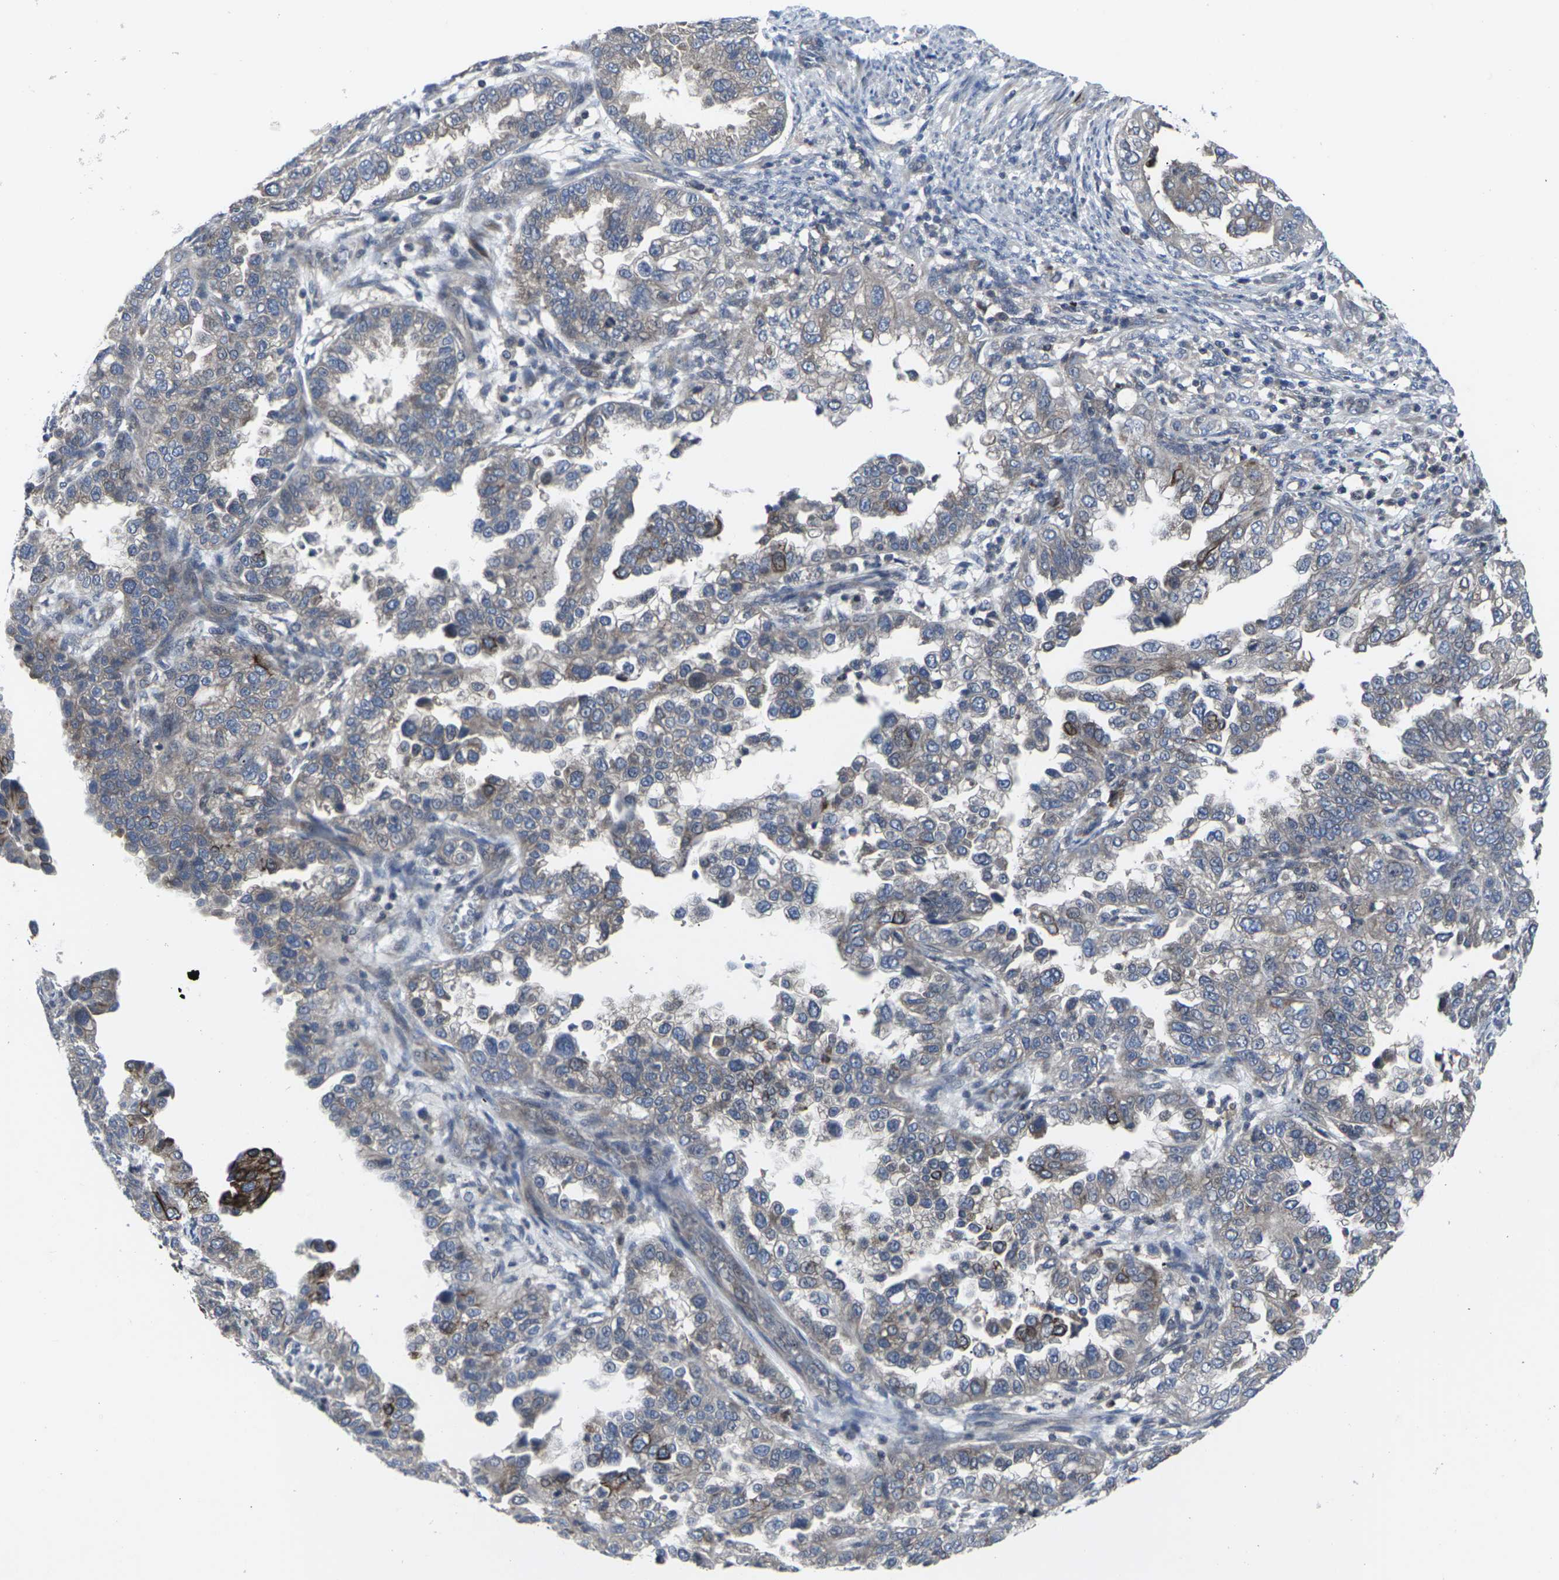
{"staining": {"intensity": "weak", "quantity": "25%-75%", "location": "cytoplasmic/membranous"}, "tissue": "endometrial cancer", "cell_type": "Tumor cells", "image_type": "cancer", "snomed": [{"axis": "morphology", "description": "Adenocarcinoma, NOS"}, {"axis": "topography", "description": "Endometrium"}], "caption": "An image of adenocarcinoma (endometrial) stained for a protein shows weak cytoplasmic/membranous brown staining in tumor cells.", "gene": "HPRT1", "patient": {"sex": "female", "age": 85}}